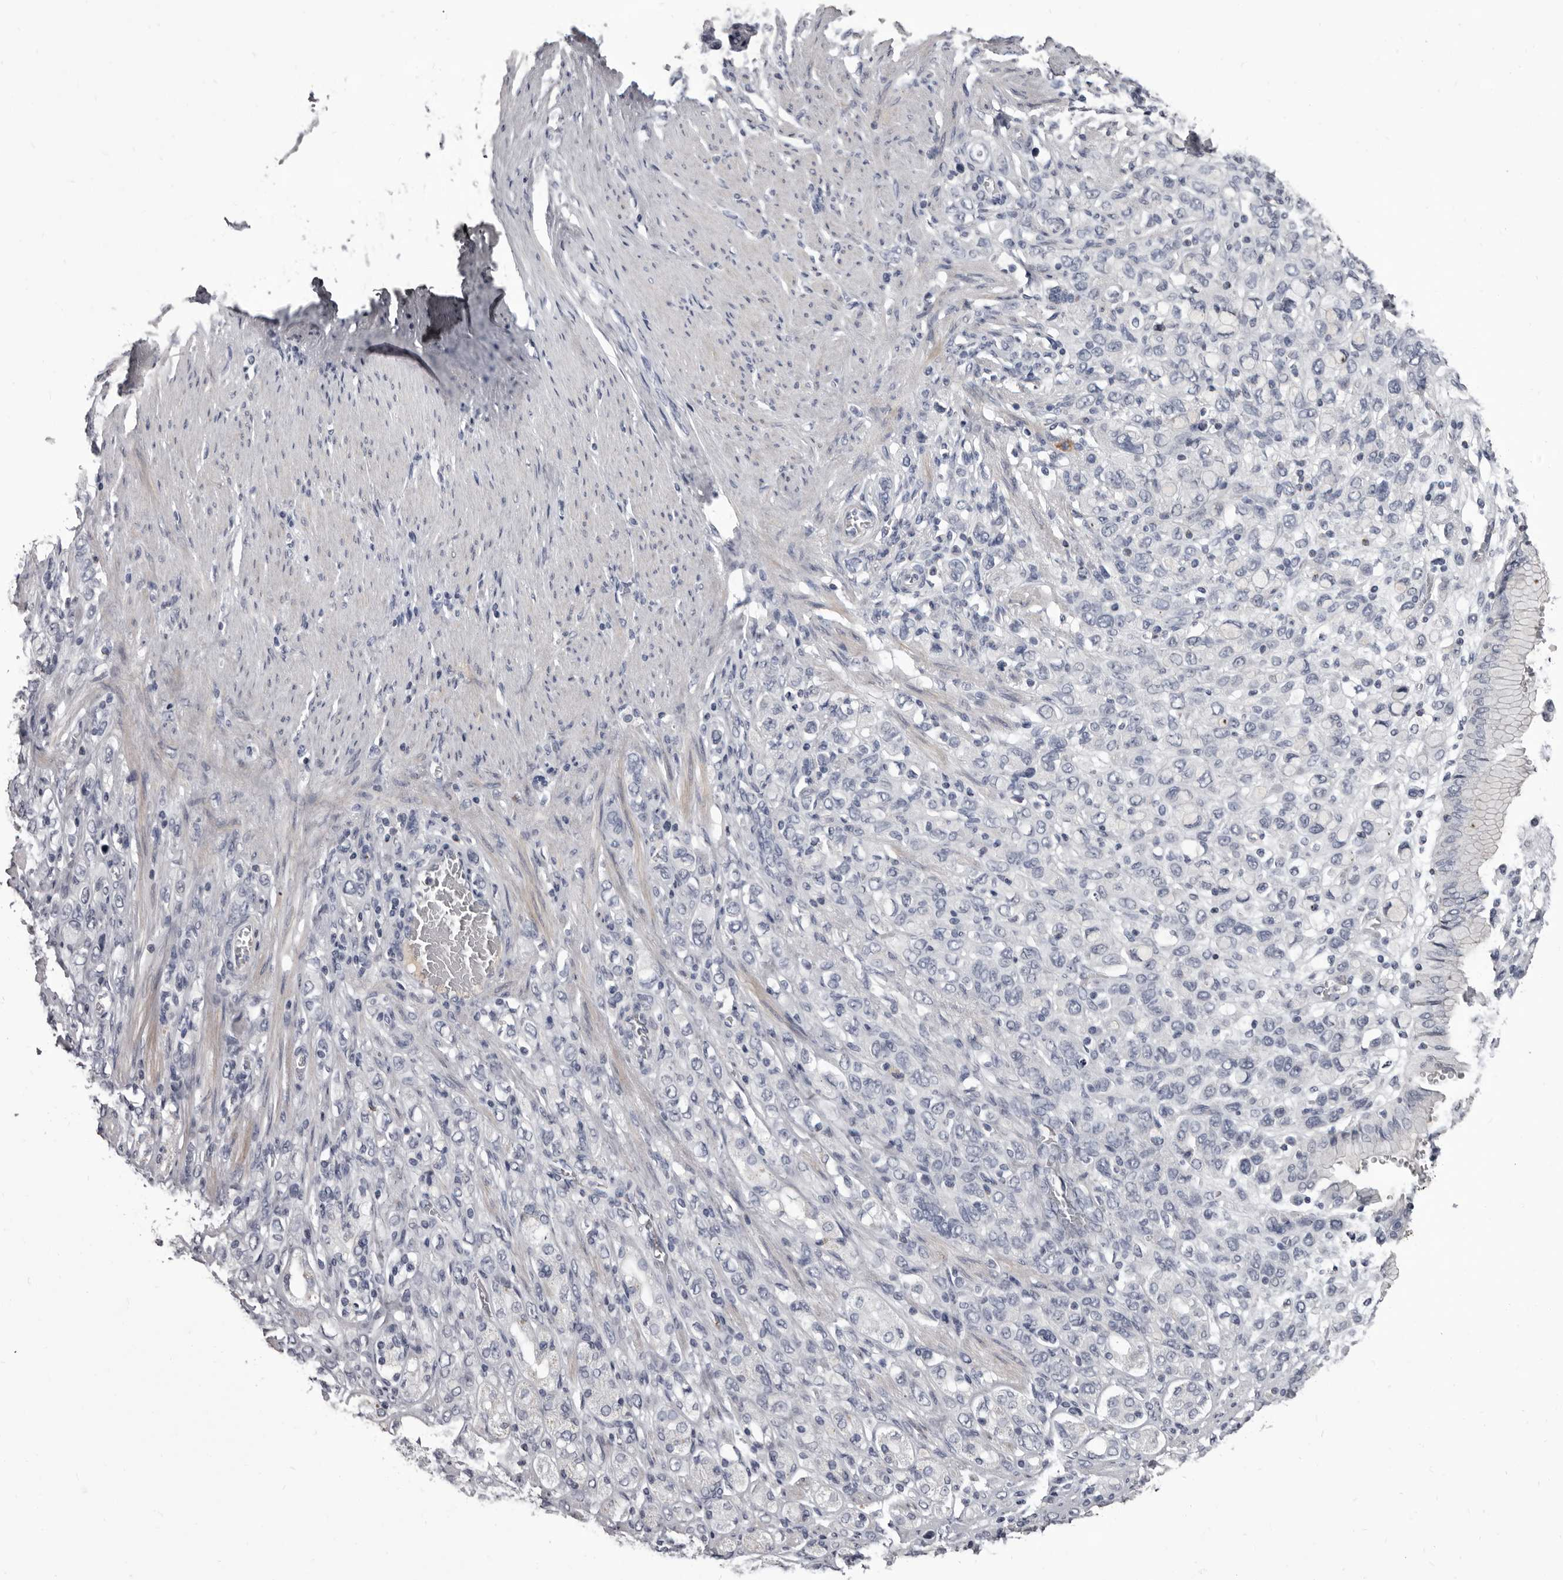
{"staining": {"intensity": "negative", "quantity": "none", "location": "none"}, "tissue": "stomach cancer", "cell_type": "Tumor cells", "image_type": "cancer", "snomed": [{"axis": "morphology", "description": "Adenocarcinoma, NOS"}, {"axis": "topography", "description": "Stomach"}], "caption": "This is an IHC photomicrograph of human stomach cancer (adenocarcinoma). There is no staining in tumor cells.", "gene": "GZMH", "patient": {"sex": "female", "age": 65}}